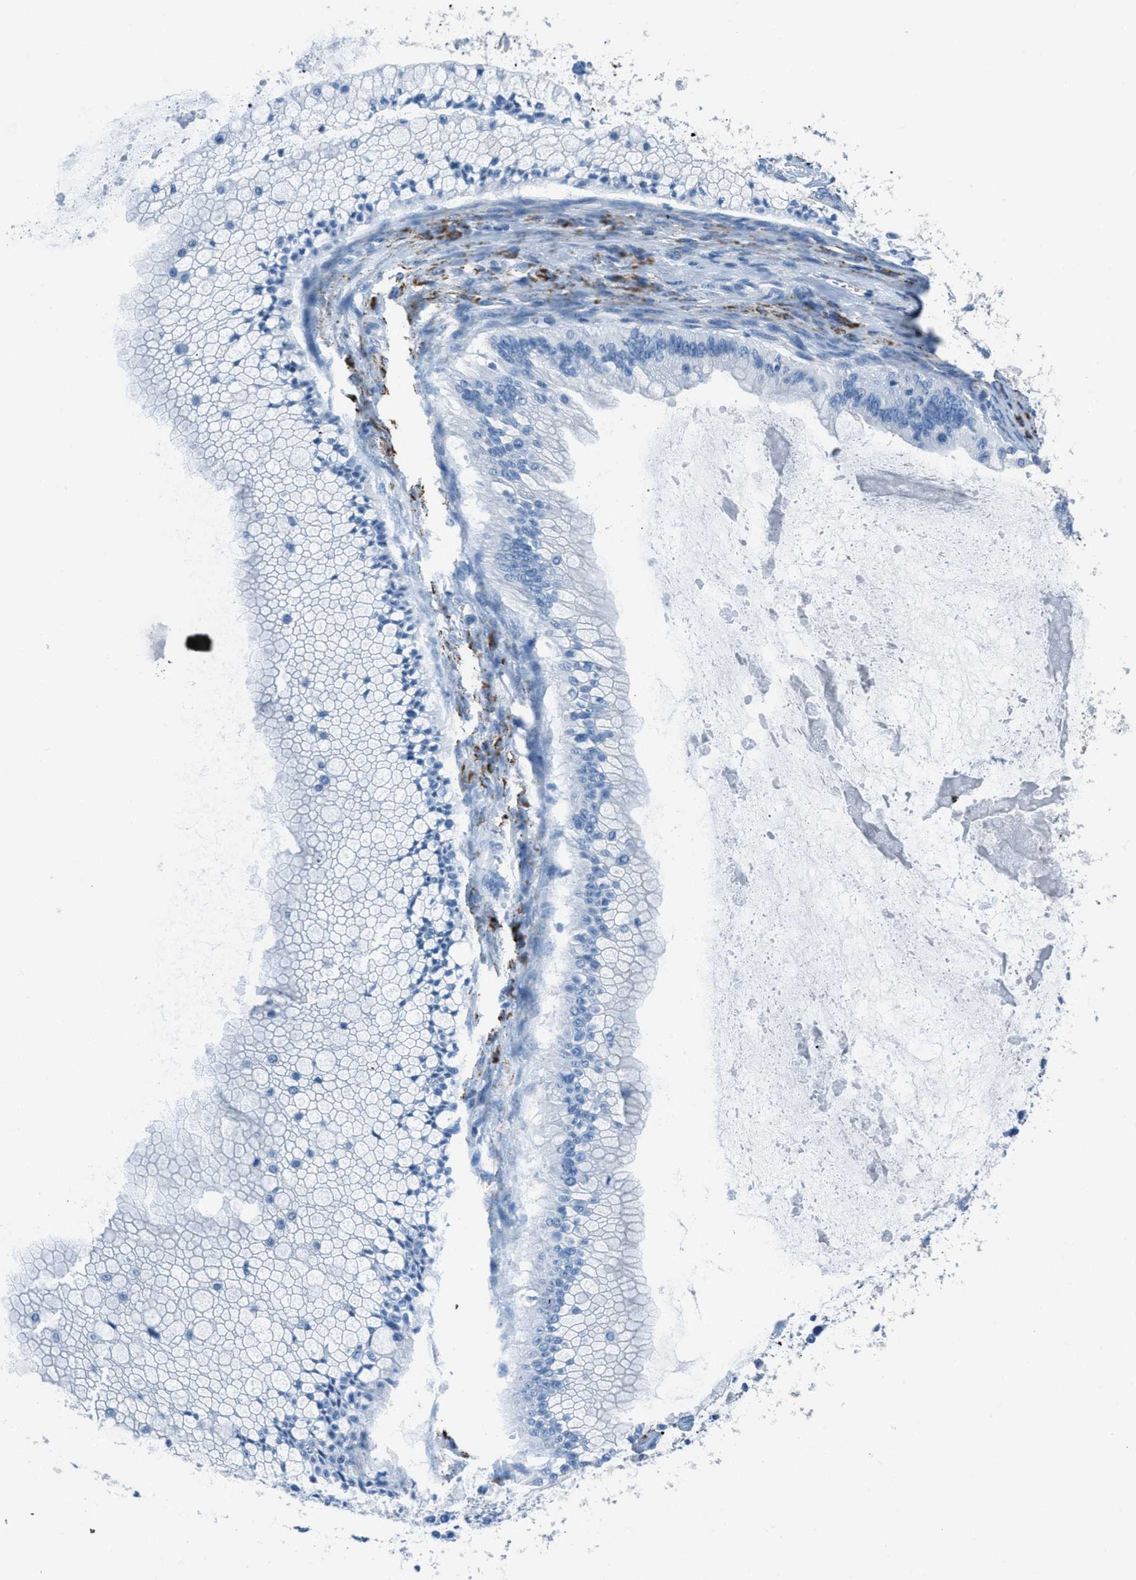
{"staining": {"intensity": "negative", "quantity": "none", "location": "none"}, "tissue": "ovarian cancer", "cell_type": "Tumor cells", "image_type": "cancer", "snomed": [{"axis": "morphology", "description": "Cystadenocarcinoma, mucinous, NOS"}, {"axis": "topography", "description": "Ovary"}], "caption": "DAB (3,3'-diaminobenzidine) immunohistochemical staining of ovarian mucinous cystadenocarcinoma displays no significant expression in tumor cells. (DAB (3,3'-diaminobenzidine) immunohistochemistry (IHC) visualized using brightfield microscopy, high magnification).", "gene": "MGARP", "patient": {"sex": "female", "age": 57}}